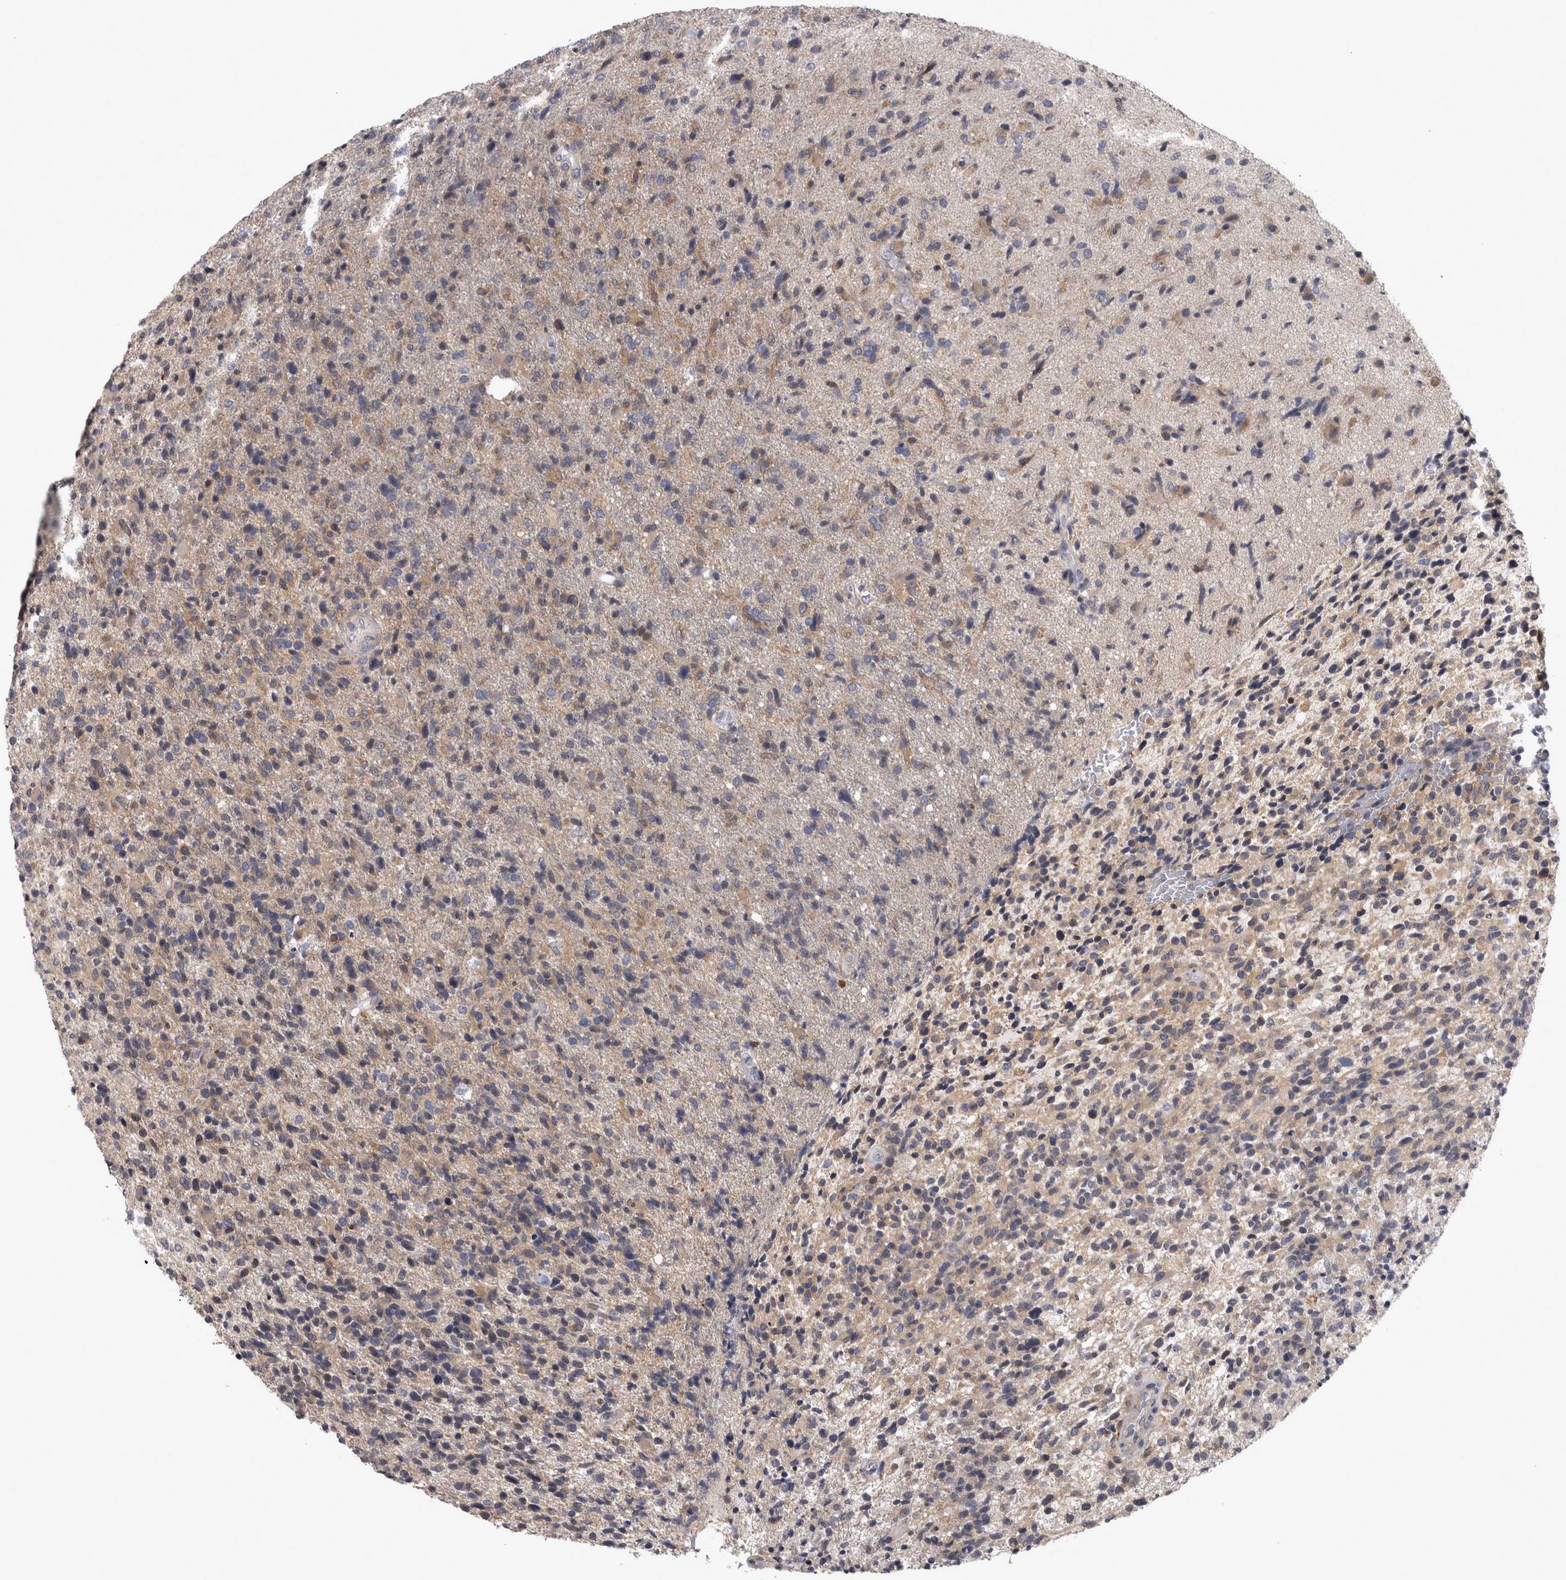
{"staining": {"intensity": "weak", "quantity": "<25%", "location": "cytoplasmic/membranous"}, "tissue": "glioma", "cell_type": "Tumor cells", "image_type": "cancer", "snomed": [{"axis": "morphology", "description": "Glioma, malignant, High grade"}, {"axis": "topography", "description": "Brain"}], "caption": "Immunohistochemistry image of human glioma stained for a protein (brown), which shows no staining in tumor cells.", "gene": "PRKCI", "patient": {"sex": "male", "age": 72}}